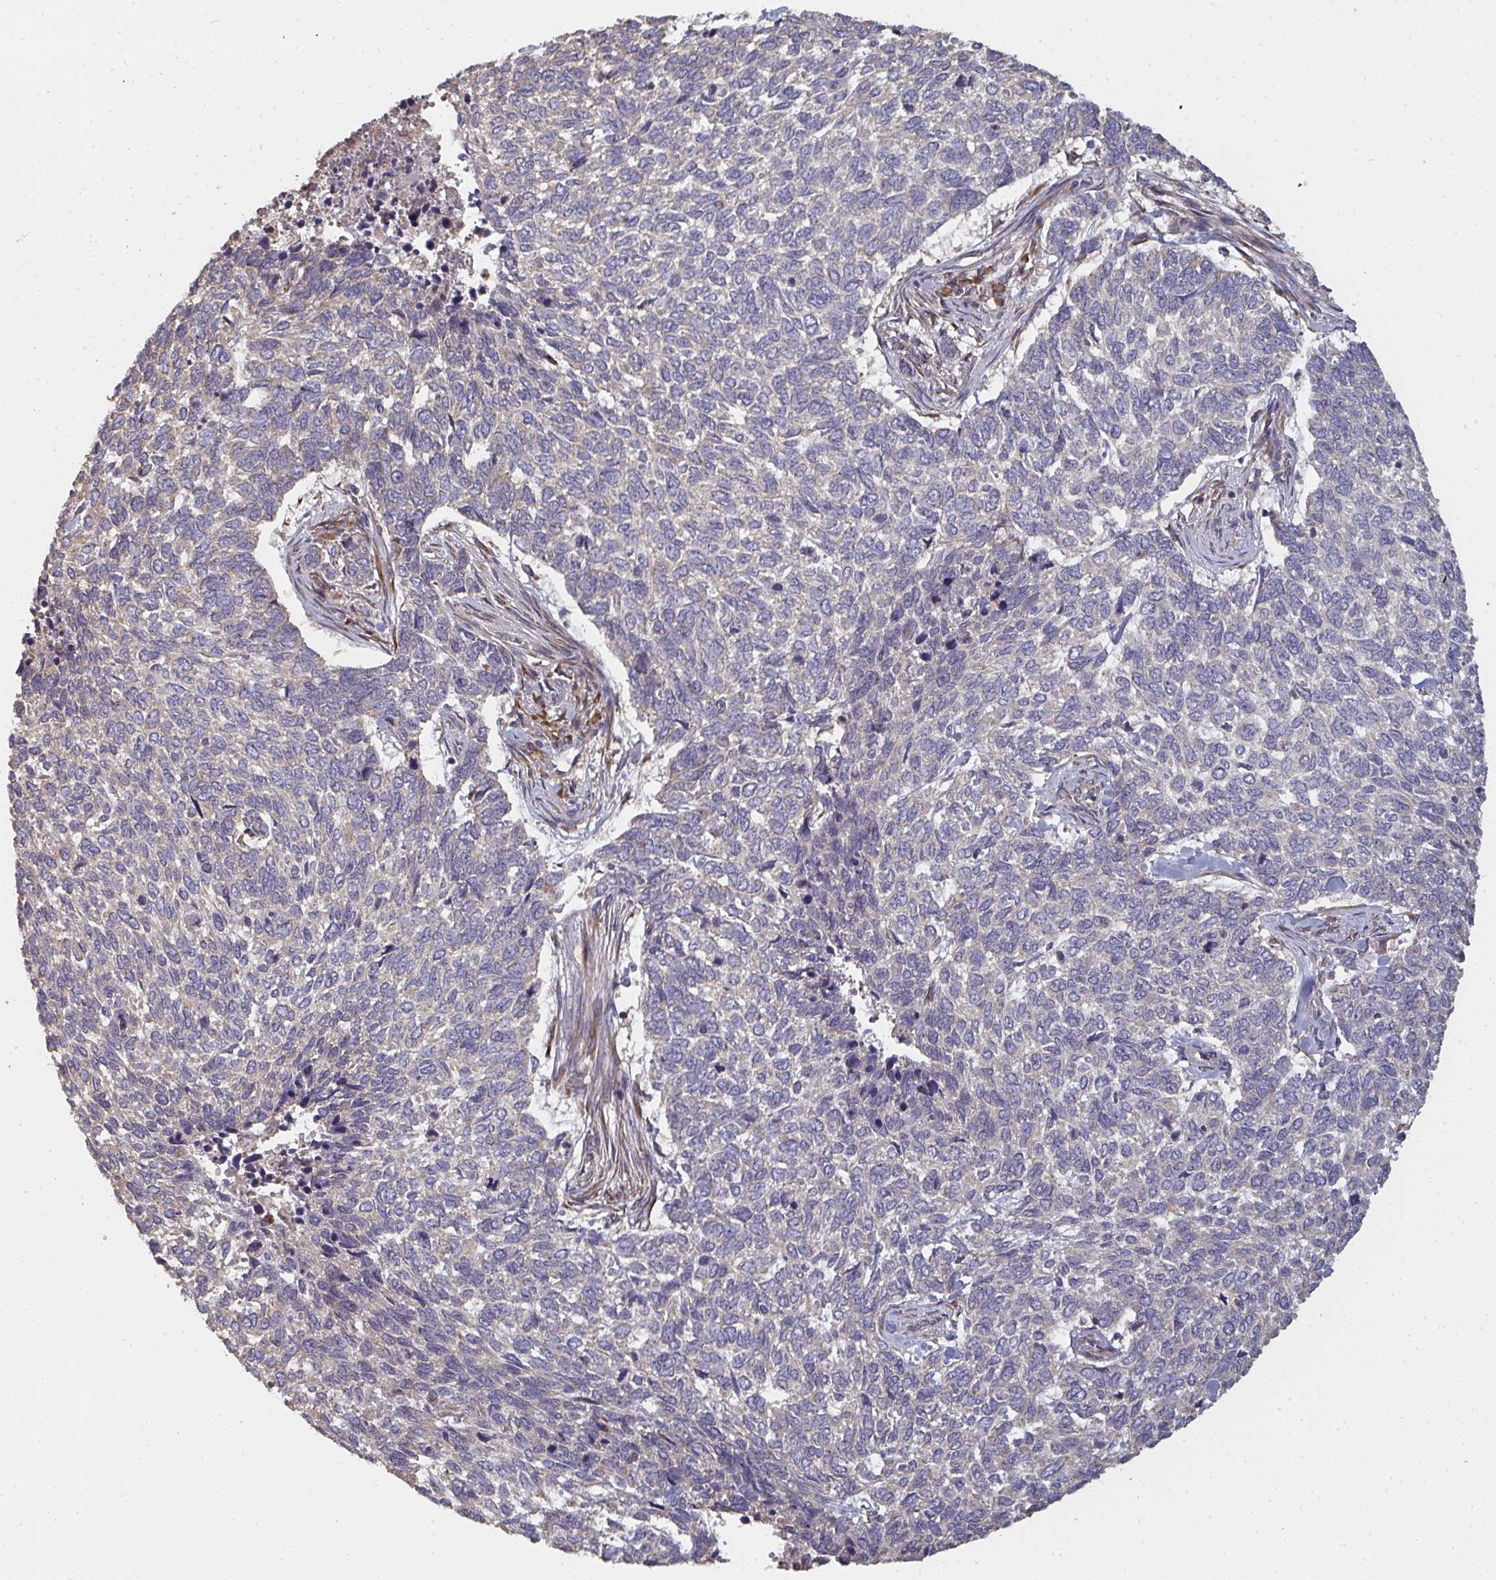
{"staining": {"intensity": "negative", "quantity": "none", "location": "none"}, "tissue": "skin cancer", "cell_type": "Tumor cells", "image_type": "cancer", "snomed": [{"axis": "morphology", "description": "Basal cell carcinoma"}, {"axis": "topography", "description": "Skin"}], "caption": "DAB immunohistochemical staining of human skin cancer demonstrates no significant expression in tumor cells. (Brightfield microscopy of DAB IHC at high magnification).", "gene": "ZFYVE28", "patient": {"sex": "female", "age": 65}}